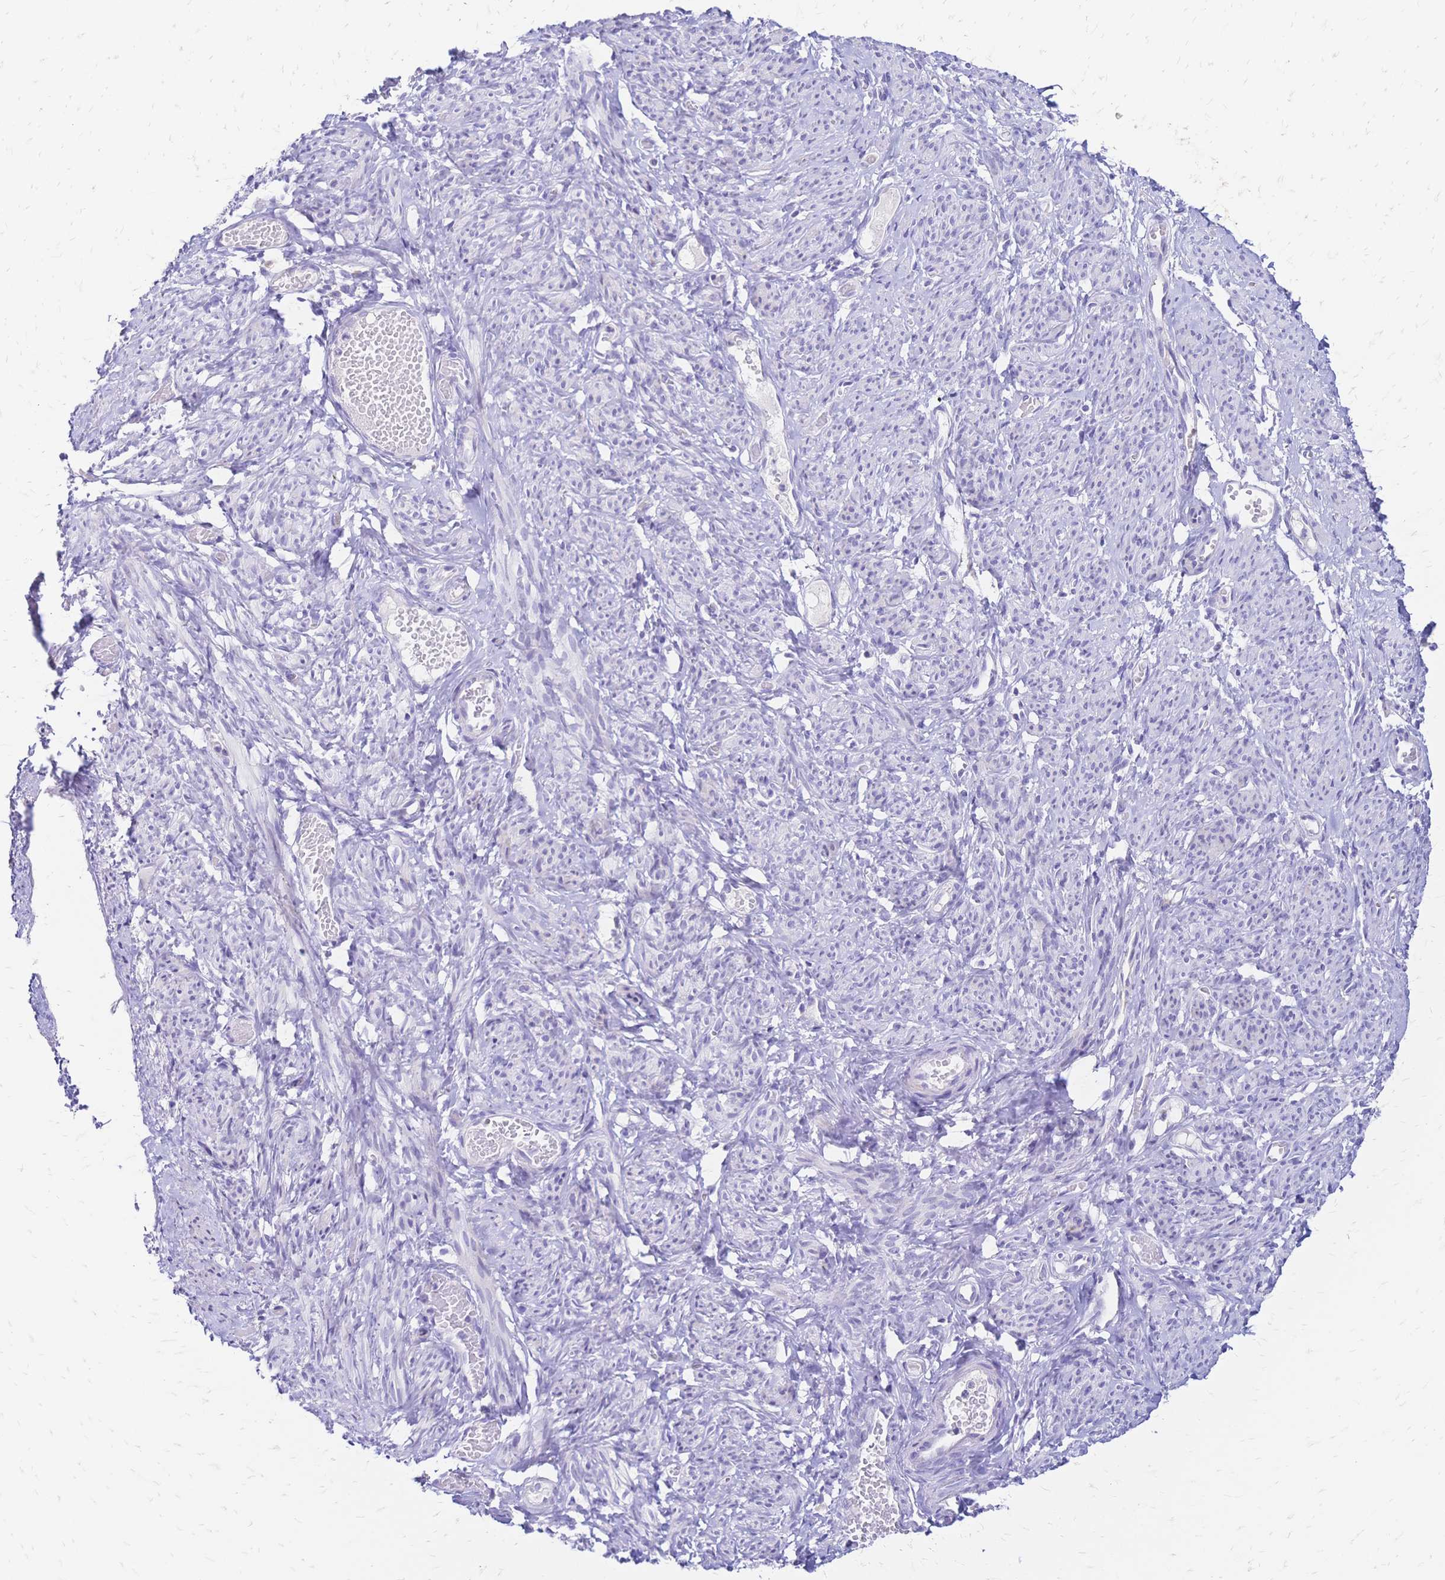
{"staining": {"intensity": "negative", "quantity": "none", "location": "none"}, "tissue": "smooth muscle", "cell_type": "Smooth muscle cells", "image_type": "normal", "snomed": [{"axis": "morphology", "description": "Normal tissue, NOS"}, {"axis": "topography", "description": "Smooth muscle"}], "caption": "Immunohistochemical staining of normal human smooth muscle shows no significant staining in smooth muscle cells.", "gene": "GRB7", "patient": {"sex": "female", "age": 65}}